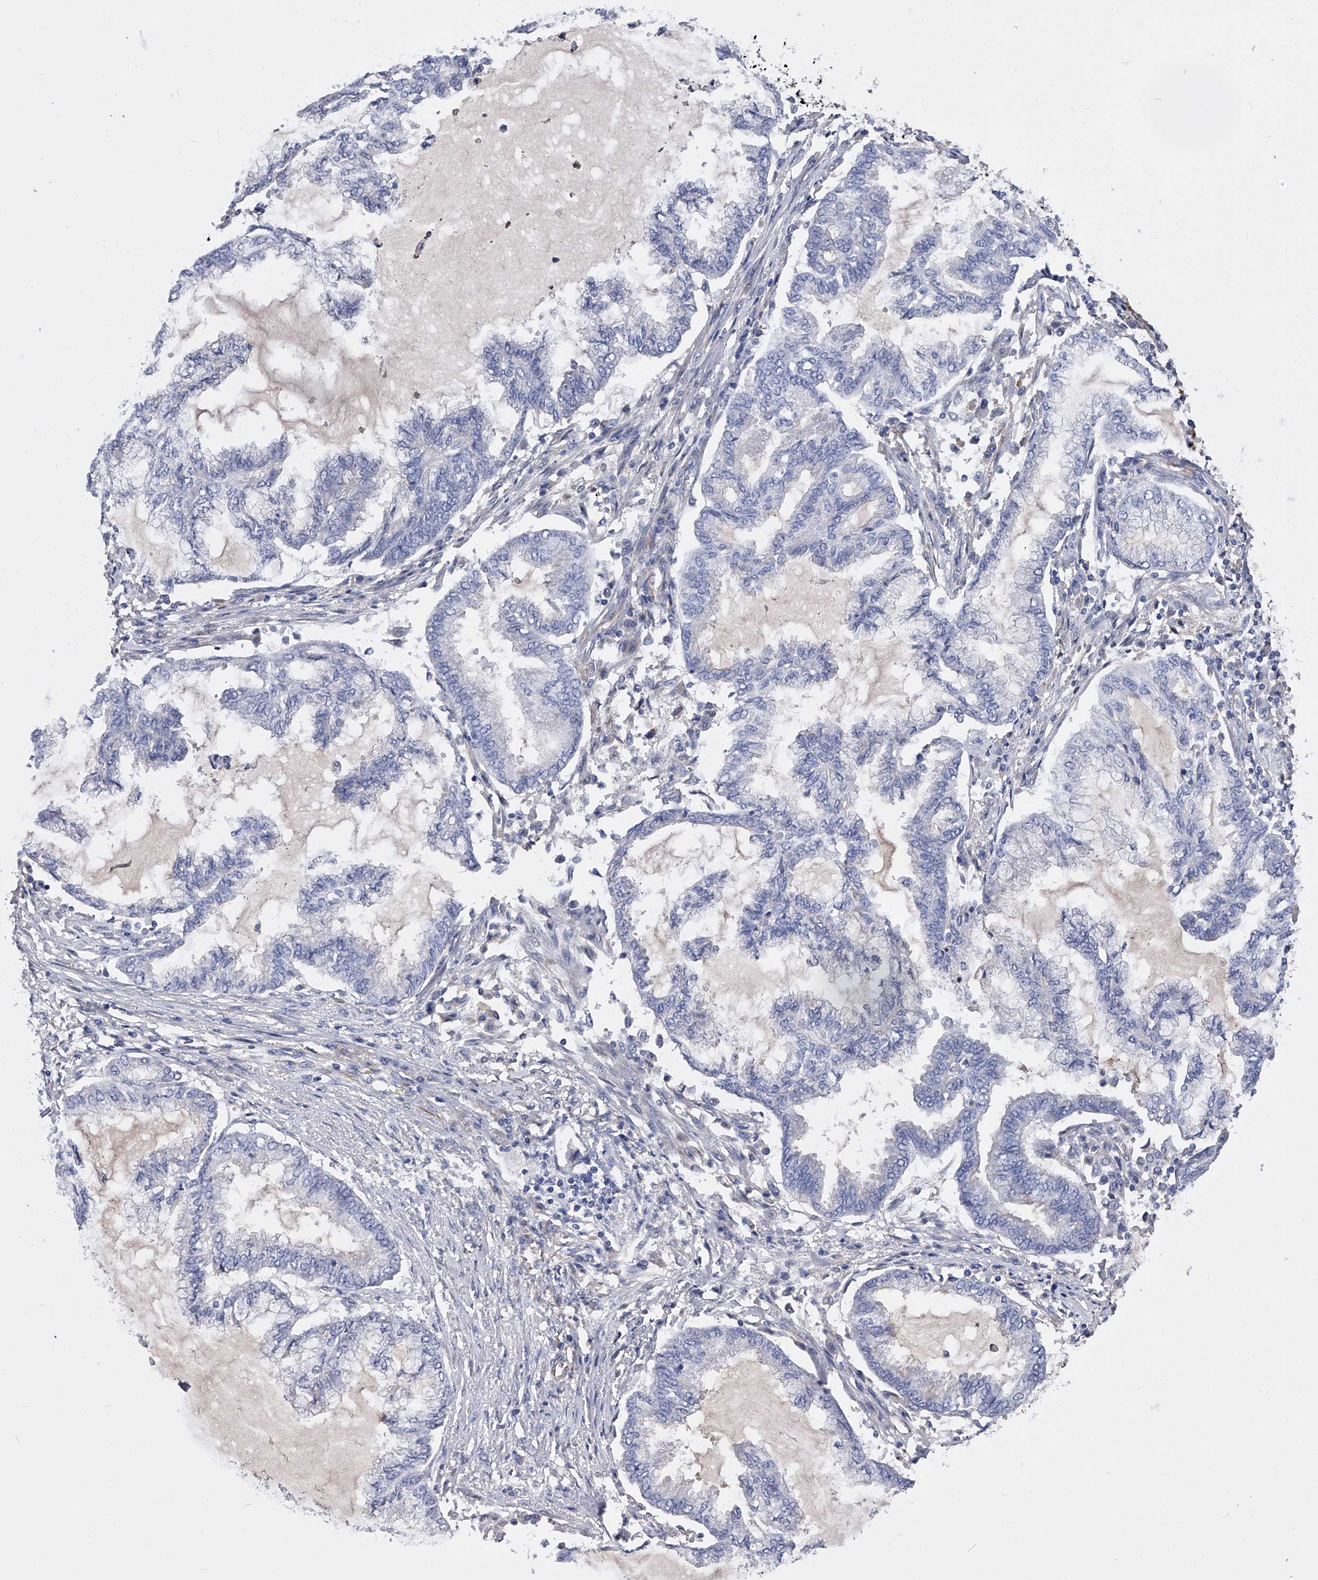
{"staining": {"intensity": "negative", "quantity": "none", "location": "none"}, "tissue": "endometrial cancer", "cell_type": "Tumor cells", "image_type": "cancer", "snomed": [{"axis": "morphology", "description": "Adenocarcinoma, NOS"}, {"axis": "topography", "description": "Endometrium"}], "caption": "Tumor cells show no significant positivity in endometrial adenocarcinoma.", "gene": "EFCAB7", "patient": {"sex": "female", "age": 86}}